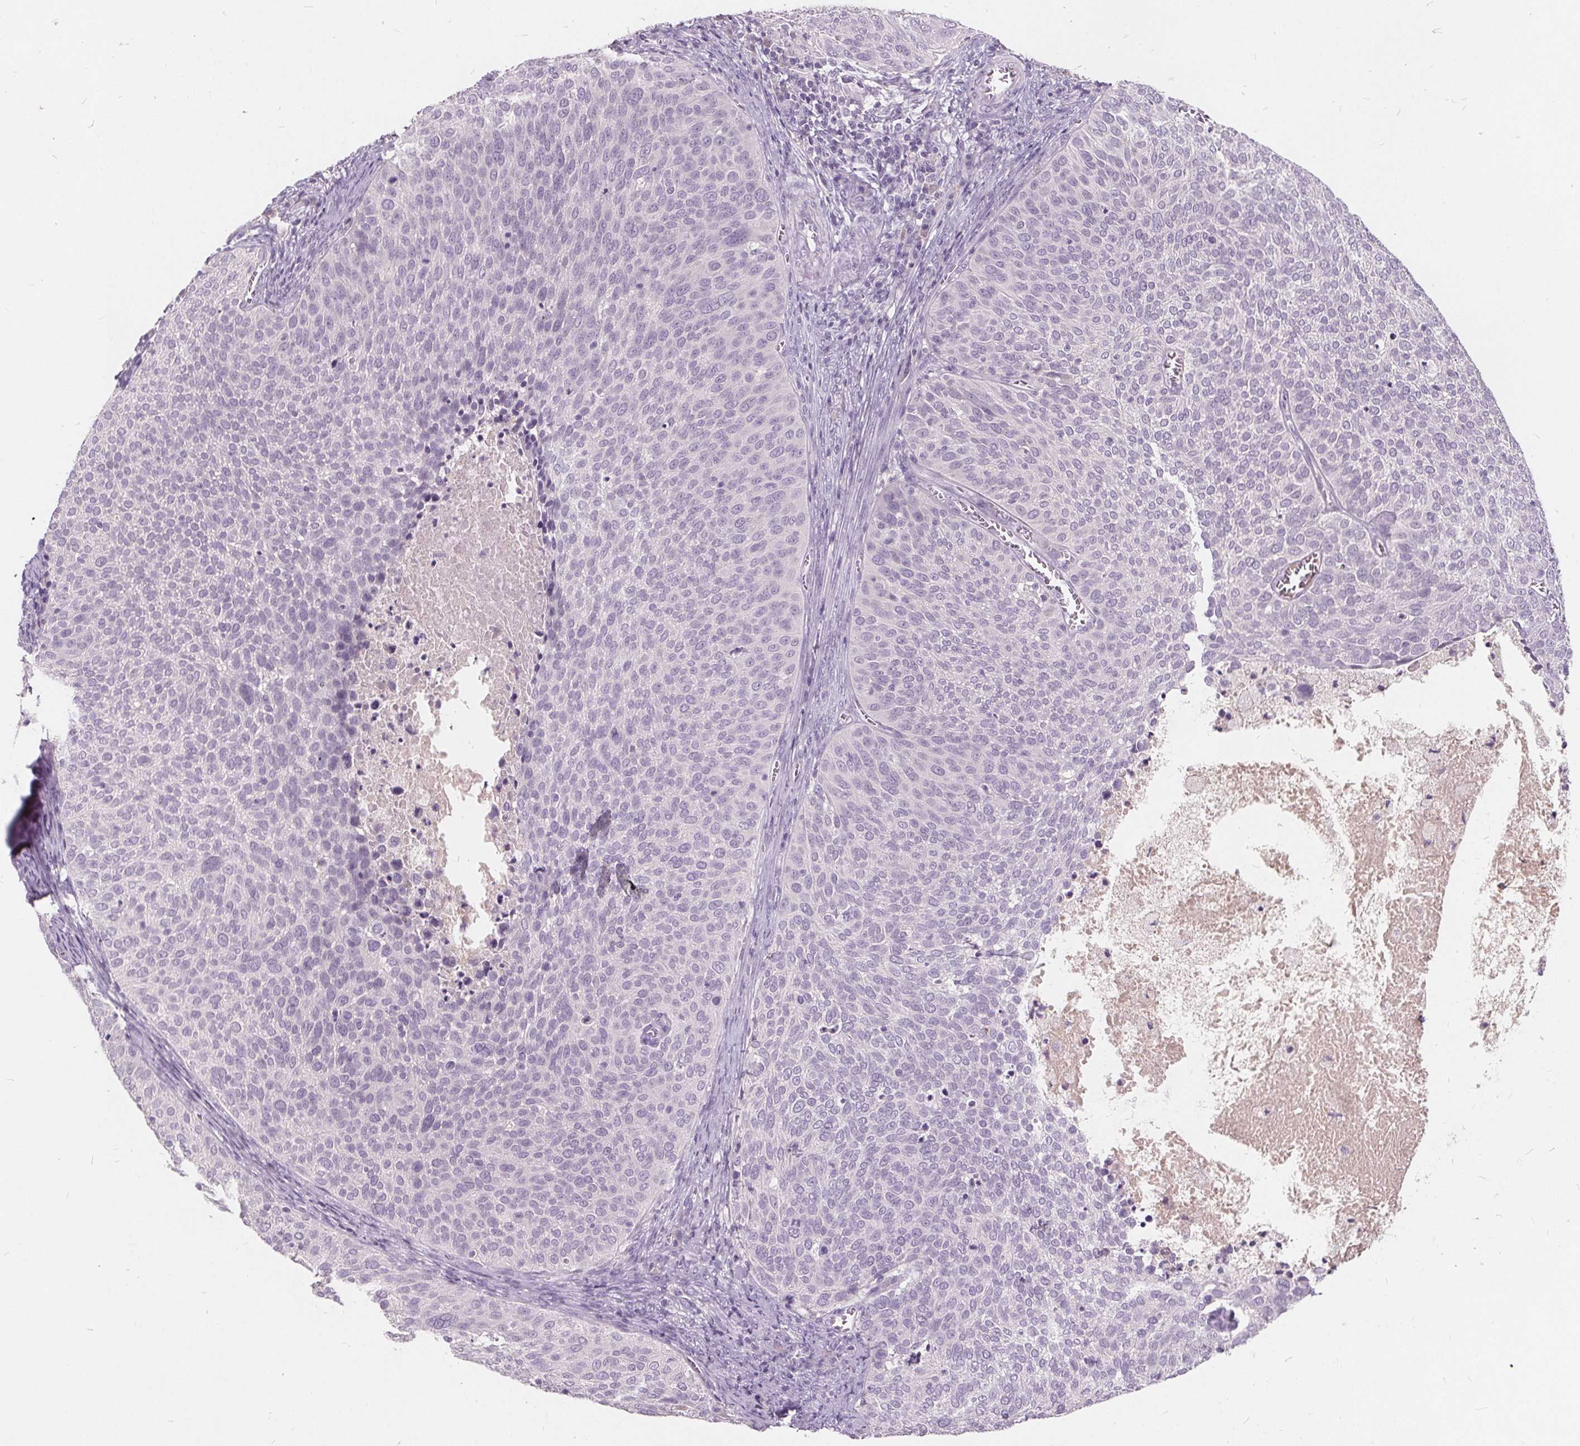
{"staining": {"intensity": "negative", "quantity": "none", "location": "none"}, "tissue": "cervical cancer", "cell_type": "Tumor cells", "image_type": "cancer", "snomed": [{"axis": "morphology", "description": "Squamous cell carcinoma, NOS"}, {"axis": "topography", "description": "Cervix"}], "caption": "The immunohistochemistry (IHC) photomicrograph has no significant staining in tumor cells of cervical cancer (squamous cell carcinoma) tissue.", "gene": "PLA2G2E", "patient": {"sex": "female", "age": 39}}